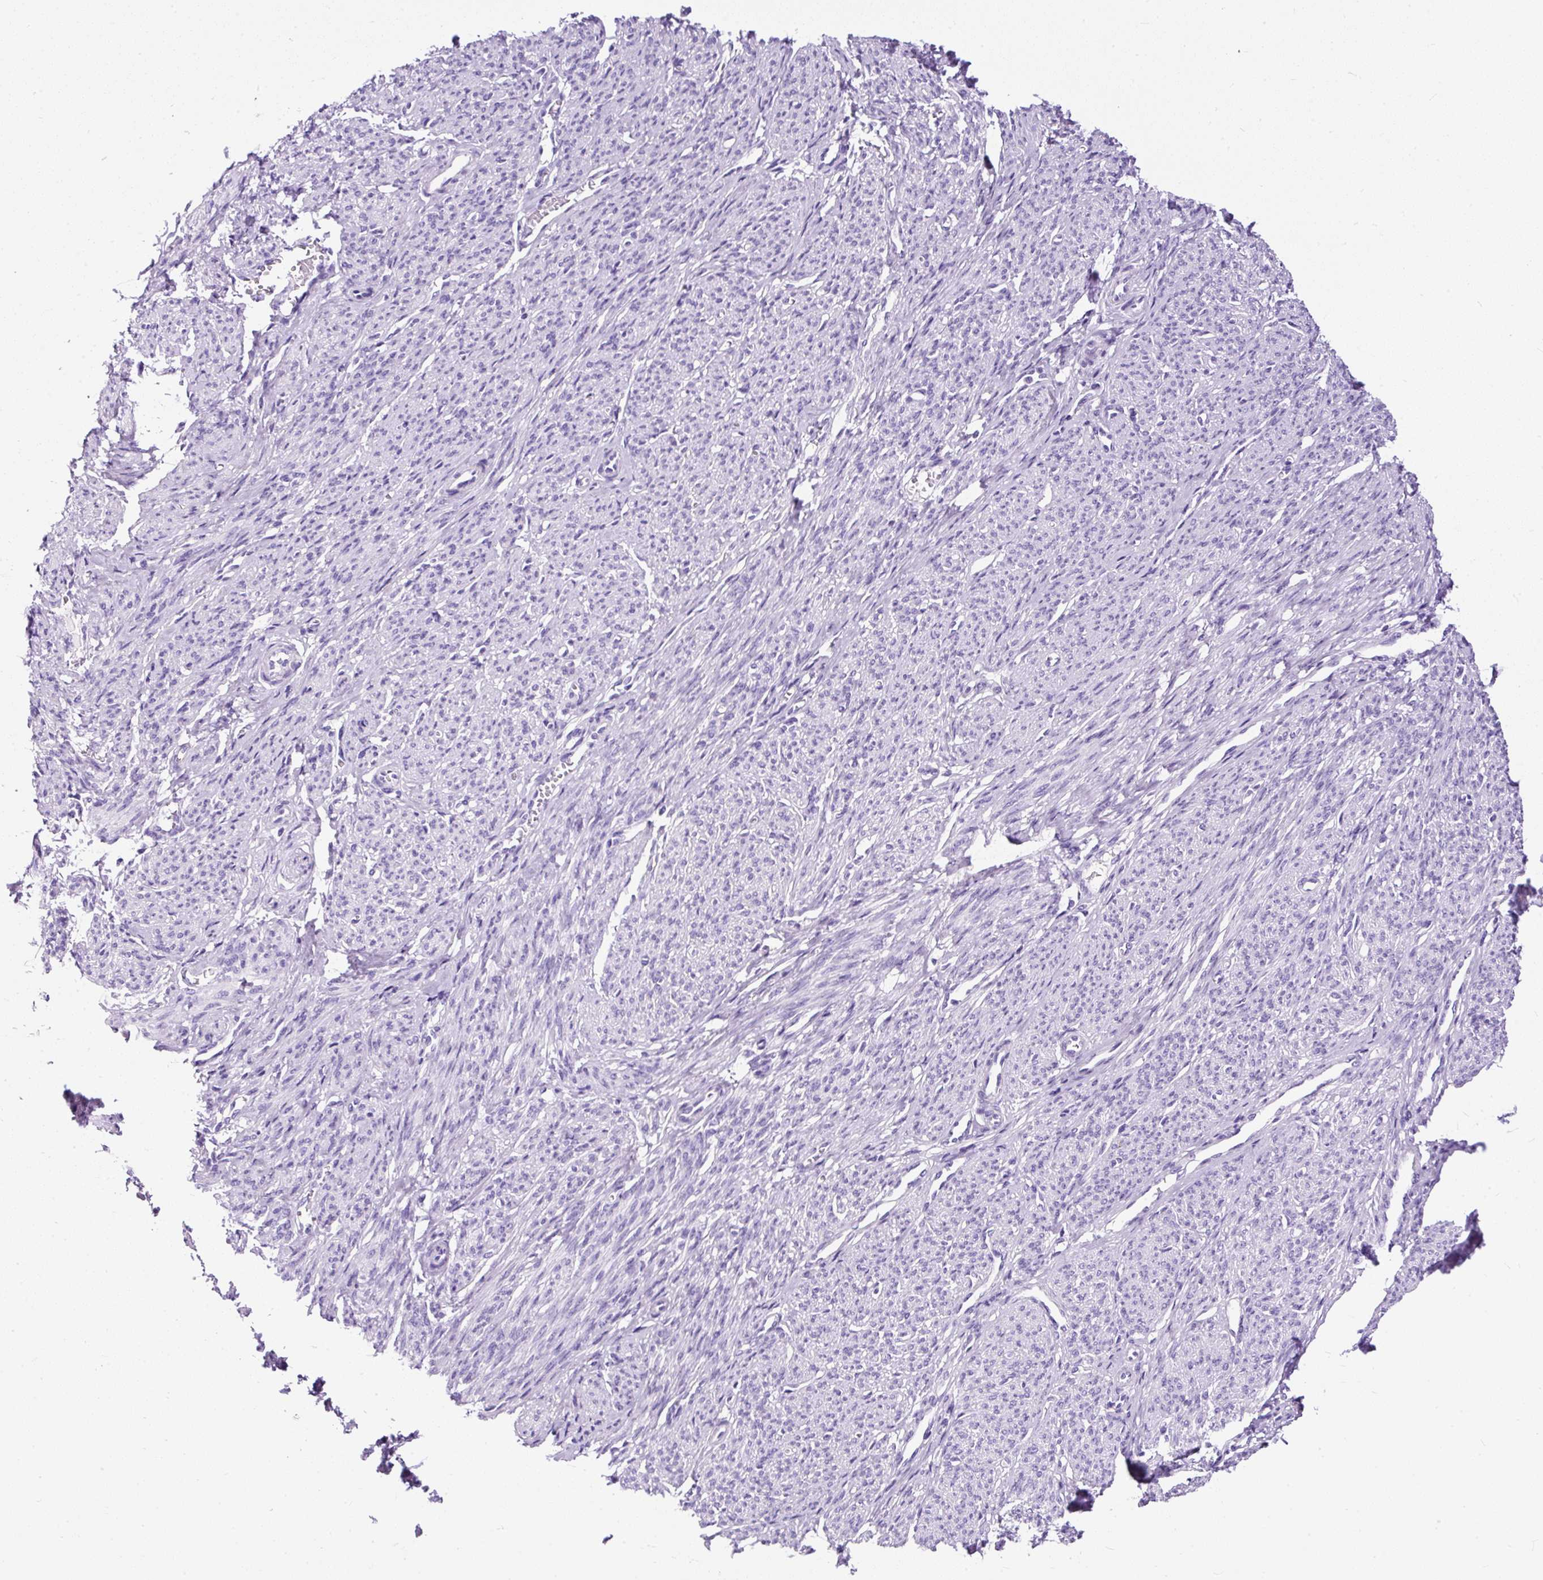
{"staining": {"intensity": "negative", "quantity": "none", "location": "none"}, "tissue": "smooth muscle", "cell_type": "Smooth muscle cells", "image_type": "normal", "snomed": [{"axis": "morphology", "description": "Normal tissue, NOS"}, {"axis": "topography", "description": "Smooth muscle"}], "caption": "An IHC image of normal smooth muscle is shown. There is no staining in smooth muscle cells of smooth muscle. Nuclei are stained in blue.", "gene": "NTS", "patient": {"sex": "female", "age": 65}}